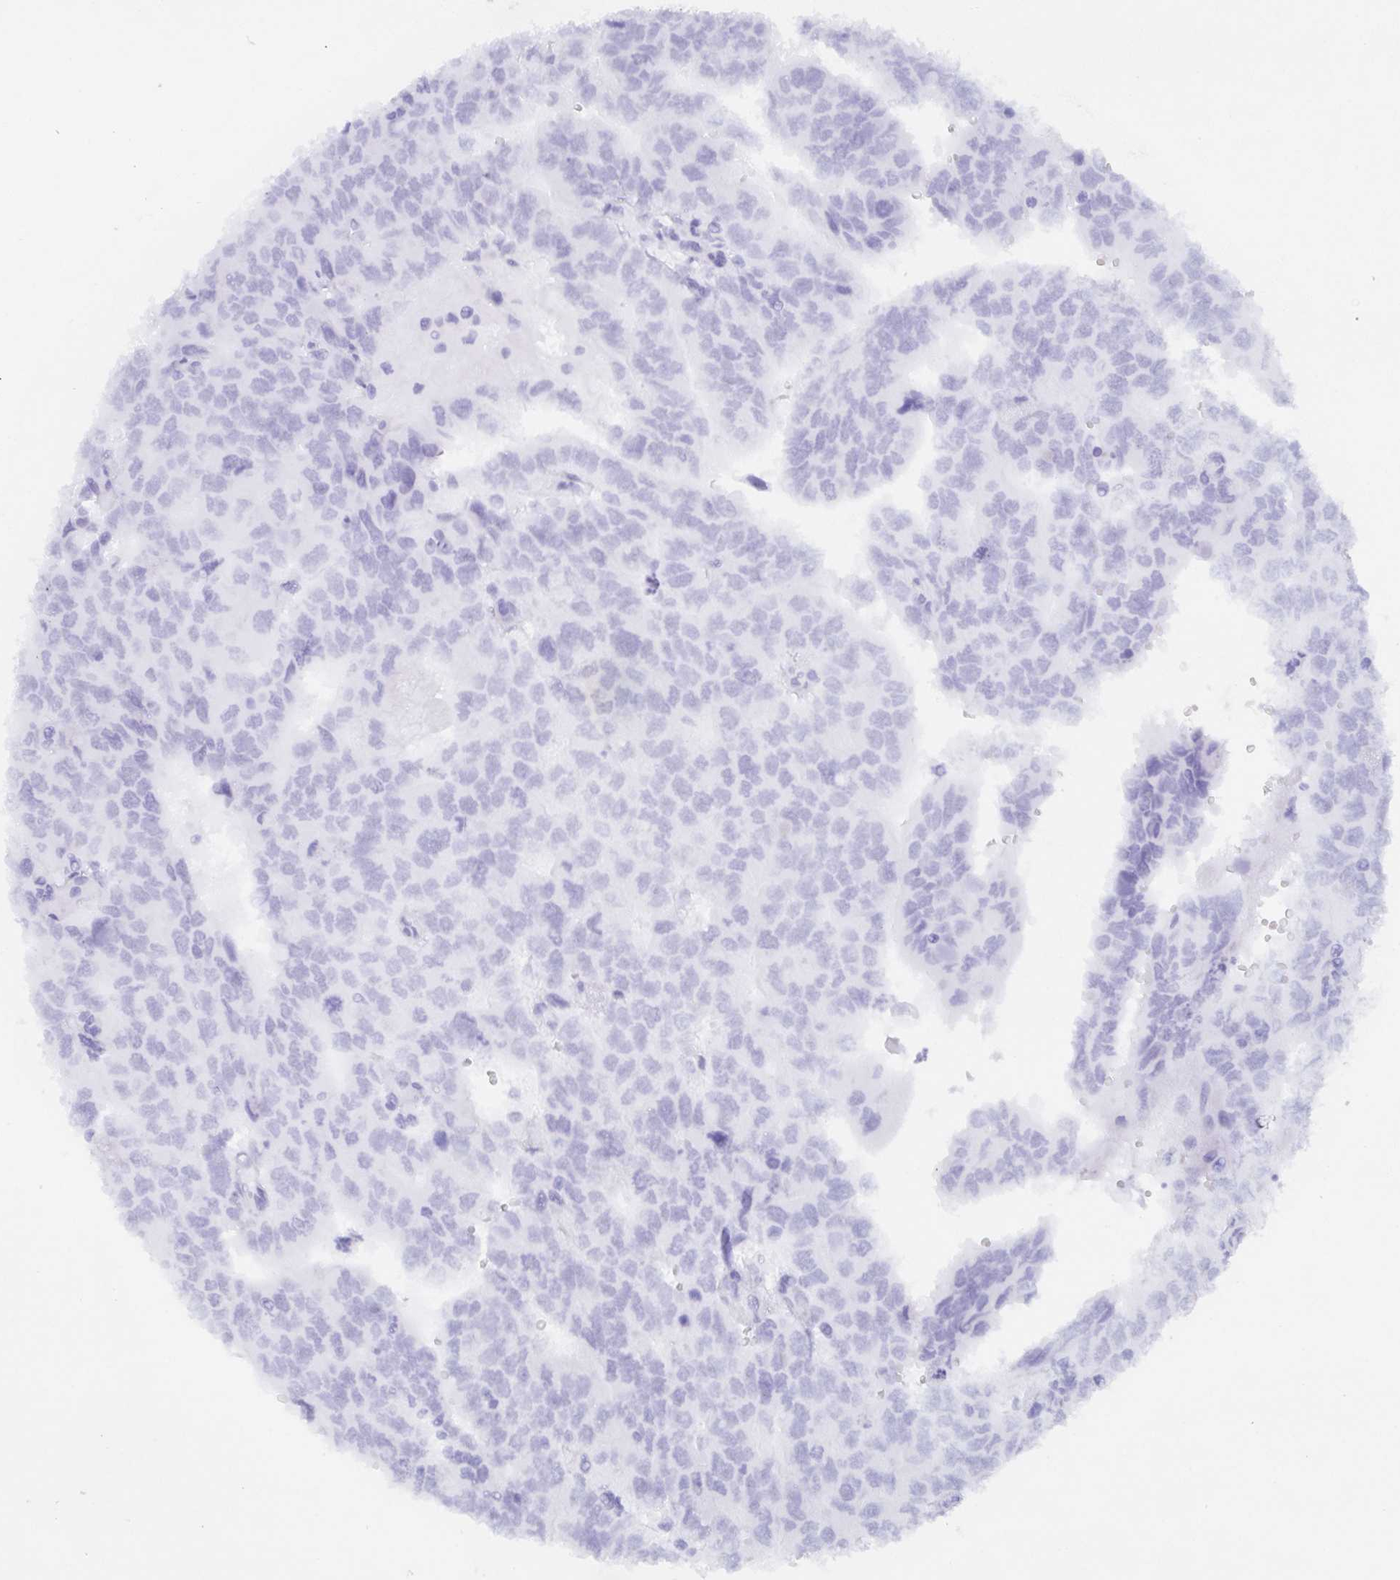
{"staining": {"intensity": "negative", "quantity": "none", "location": "none"}, "tissue": "testis cancer", "cell_type": "Tumor cells", "image_type": "cancer", "snomed": [{"axis": "morphology", "description": "Carcinoma, Embryonal, NOS"}, {"axis": "topography", "description": "Testis"}], "caption": "Embryonal carcinoma (testis) was stained to show a protein in brown. There is no significant staining in tumor cells.", "gene": "POU2F3", "patient": {"sex": "male", "age": 20}}